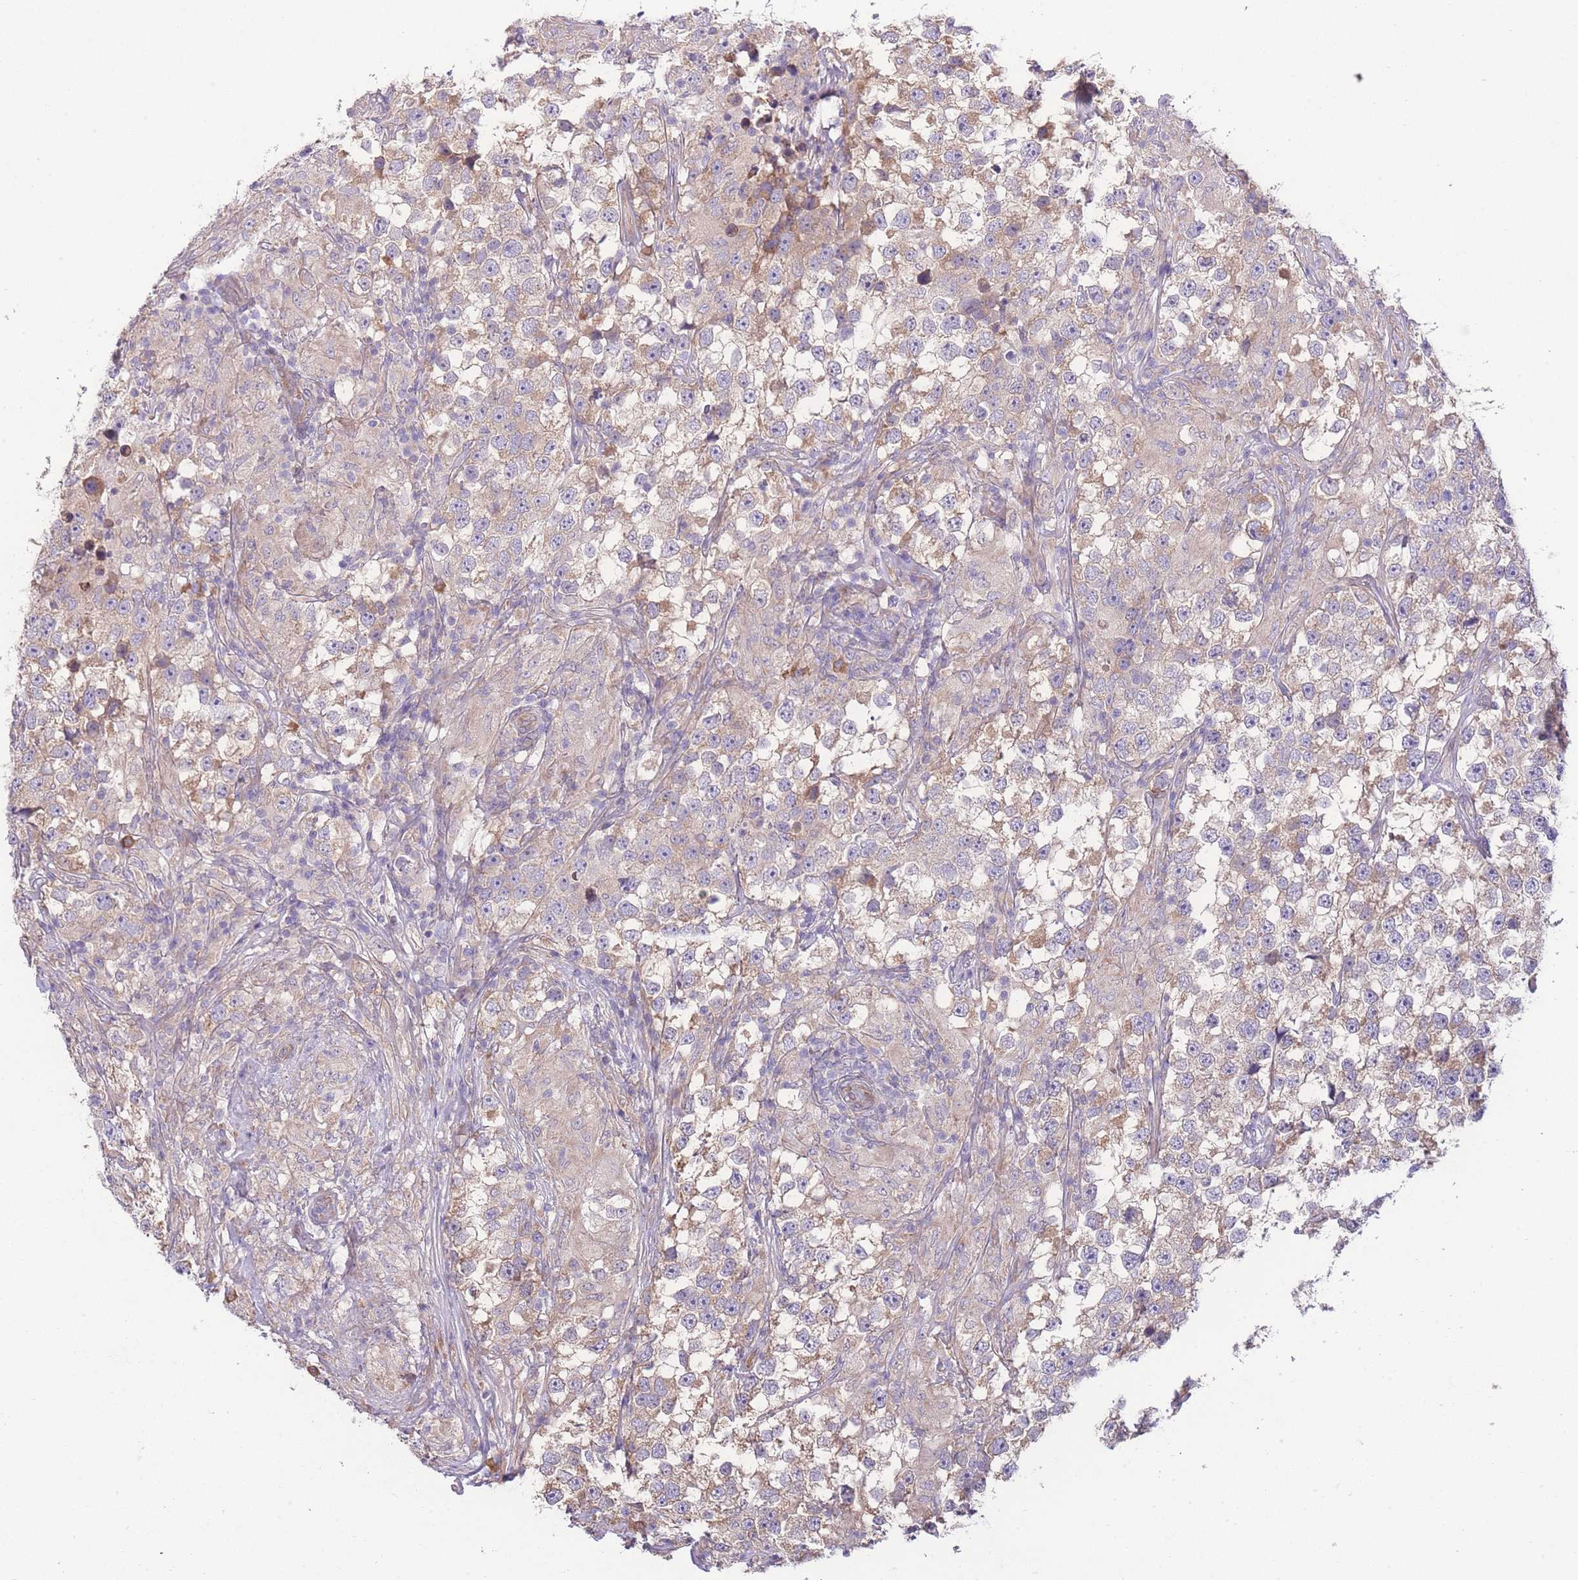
{"staining": {"intensity": "weak", "quantity": "25%-75%", "location": "cytoplasmic/membranous"}, "tissue": "testis cancer", "cell_type": "Tumor cells", "image_type": "cancer", "snomed": [{"axis": "morphology", "description": "Seminoma, NOS"}, {"axis": "topography", "description": "Testis"}], "caption": "Immunohistochemical staining of seminoma (testis) displays weak cytoplasmic/membranous protein expression in about 25%-75% of tumor cells.", "gene": "BEX1", "patient": {"sex": "male", "age": 46}}